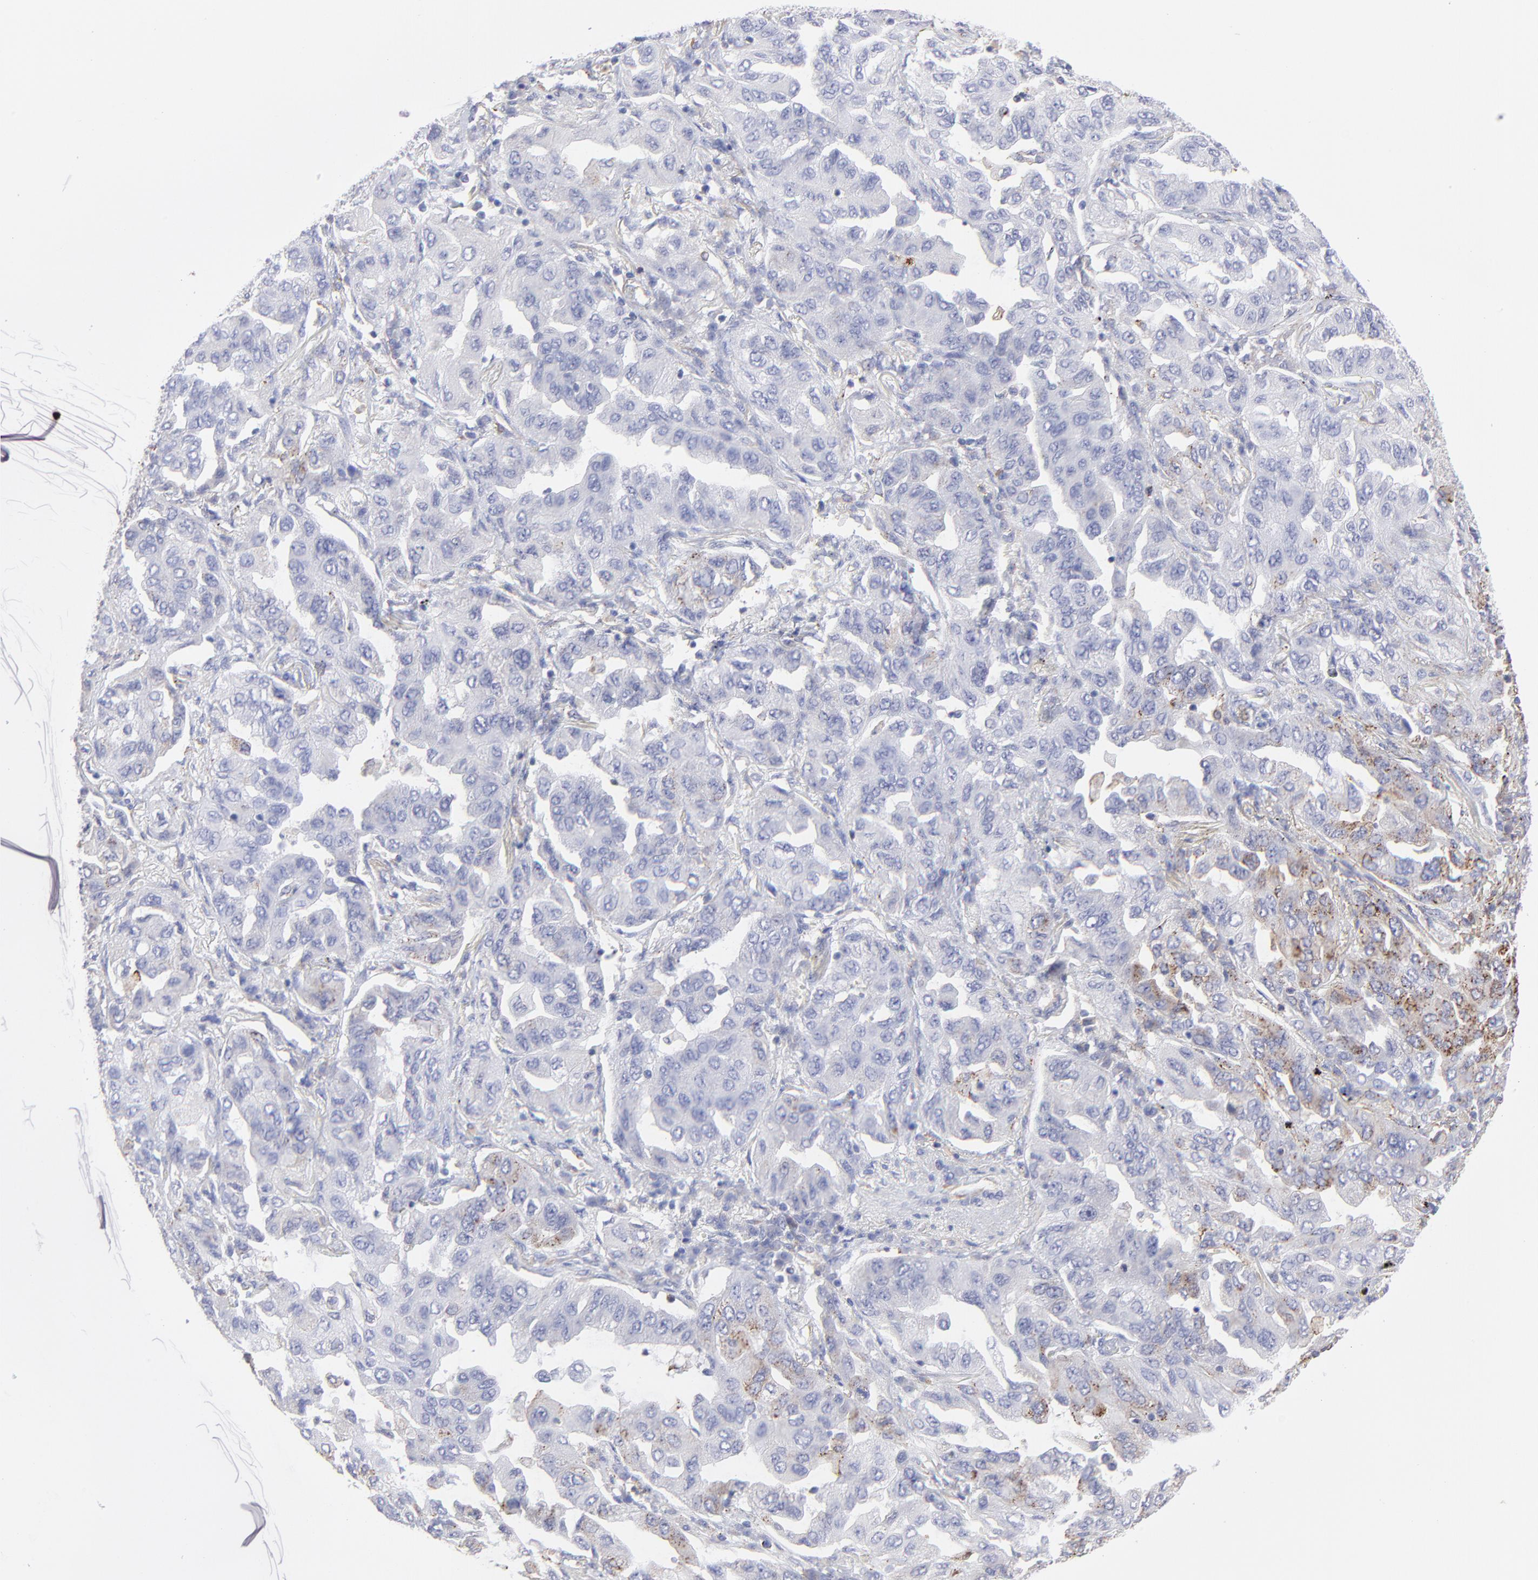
{"staining": {"intensity": "moderate", "quantity": ">75%", "location": "cytoplasmic/membranous"}, "tissue": "lung cancer", "cell_type": "Tumor cells", "image_type": "cancer", "snomed": [{"axis": "morphology", "description": "Adenocarcinoma, NOS"}, {"axis": "topography", "description": "Lung"}], "caption": "Protein expression analysis of lung adenocarcinoma exhibits moderate cytoplasmic/membranous positivity in about >75% of tumor cells.", "gene": "COX8C", "patient": {"sex": "female", "age": 65}}